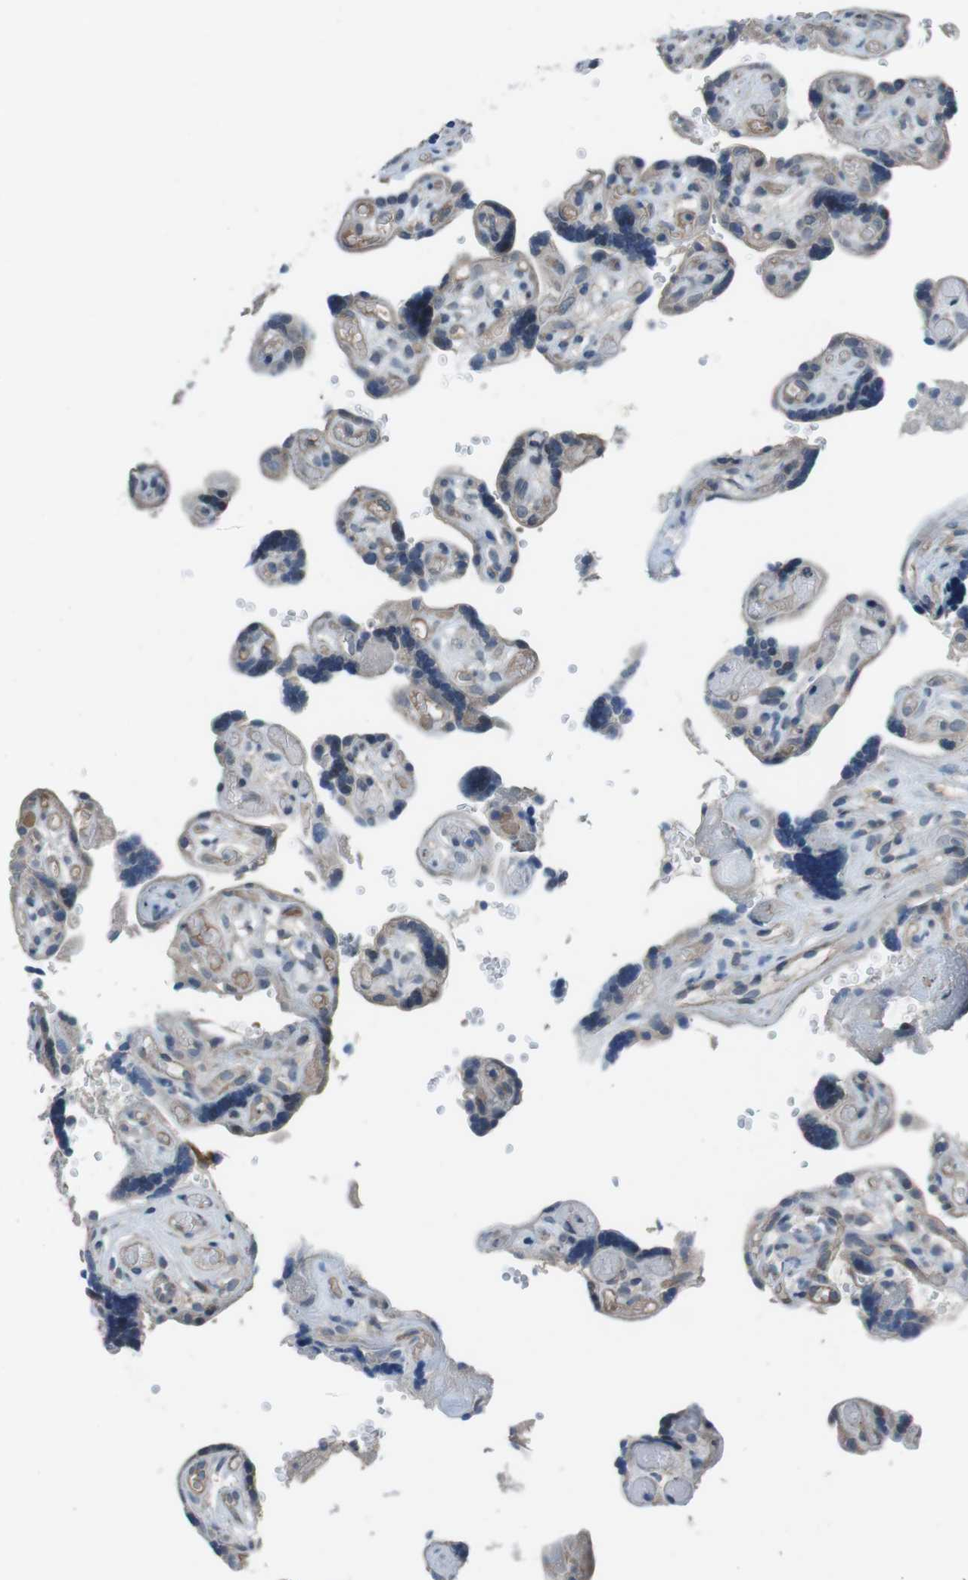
{"staining": {"intensity": "negative", "quantity": "none", "location": "none"}, "tissue": "placenta", "cell_type": "Trophoblastic cells", "image_type": "normal", "snomed": [{"axis": "morphology", "description": "Normal tissue, NOS"}, {"axis": "topography", "description": "Placenta"}], "caption": "This histopathology image is of unremarkable placenta stained with immunohistochemistry to label a protein in brown with the nuclei are counter-stained blue. There is no expression in trophoblastic cells. (Immunohistochemistry (ihc), brightfield microscopy, high magnification).", "gene": "ANK2", "patient": {"sex": "female", "age": 30}}